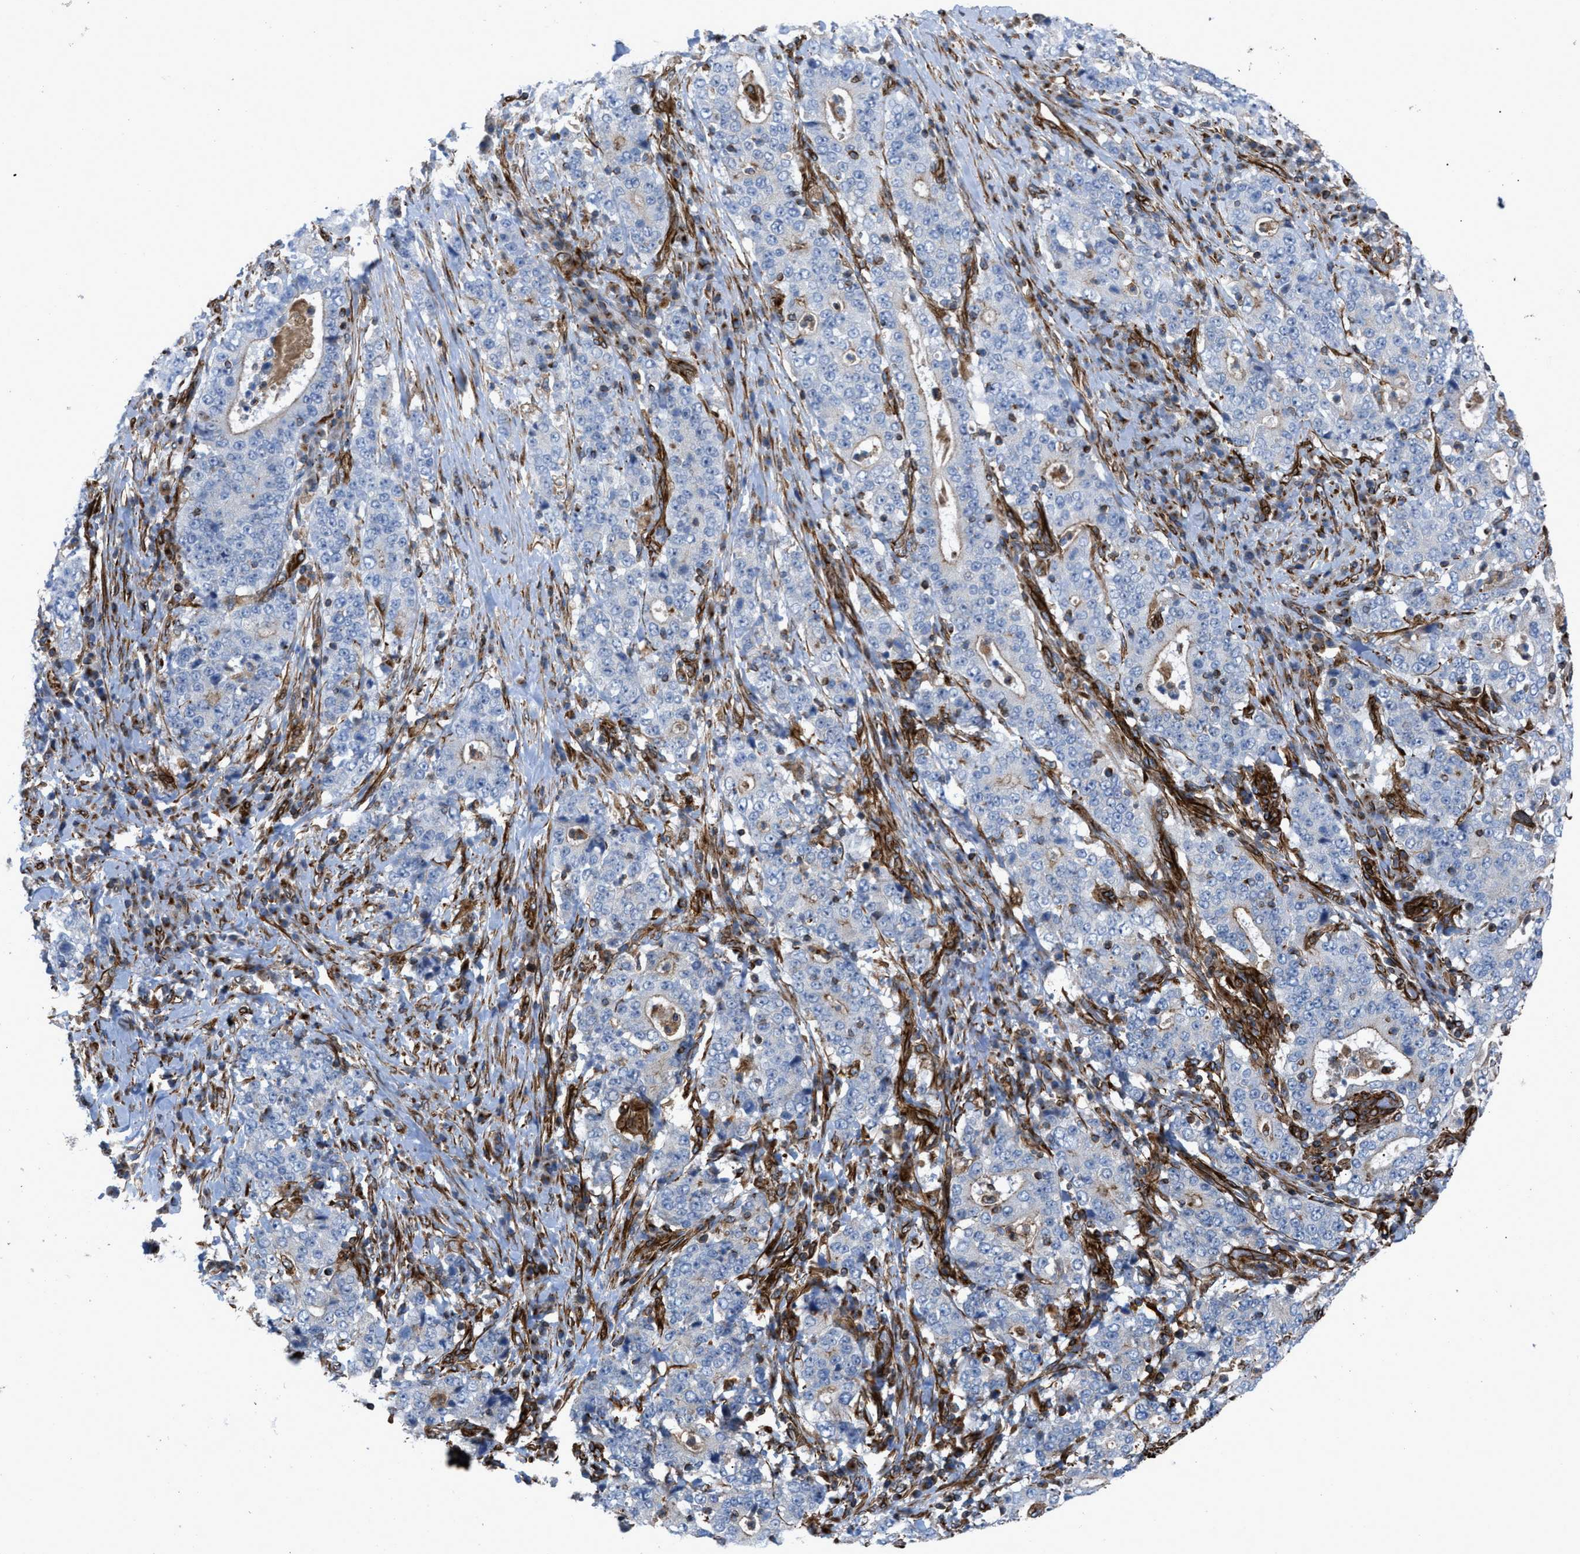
{"staining": {"intensity": "weak", "quantity": "<25%", "location": "cytoplasmic/membranous"}, "tissue": "stomach cancer", "cell_type": "Tumor cells", "image_type": "cancer", "snomed": [{"axis": "morphology", "description": "Normal tissue, NOS"}, {"axis": "morphology", "description": "Adenocarcinoma, NOS"}, {"axis": "topography", "description": "Stomach, upper"}, {"axis": "topography", "description": "Stomach"}], "caption": "Protein analysis of adenocarcinoma (stomach) displays no significant staining in tumor cells.", "gene": "PTPRE", "patient": {"sex": "male", "age": 59}}